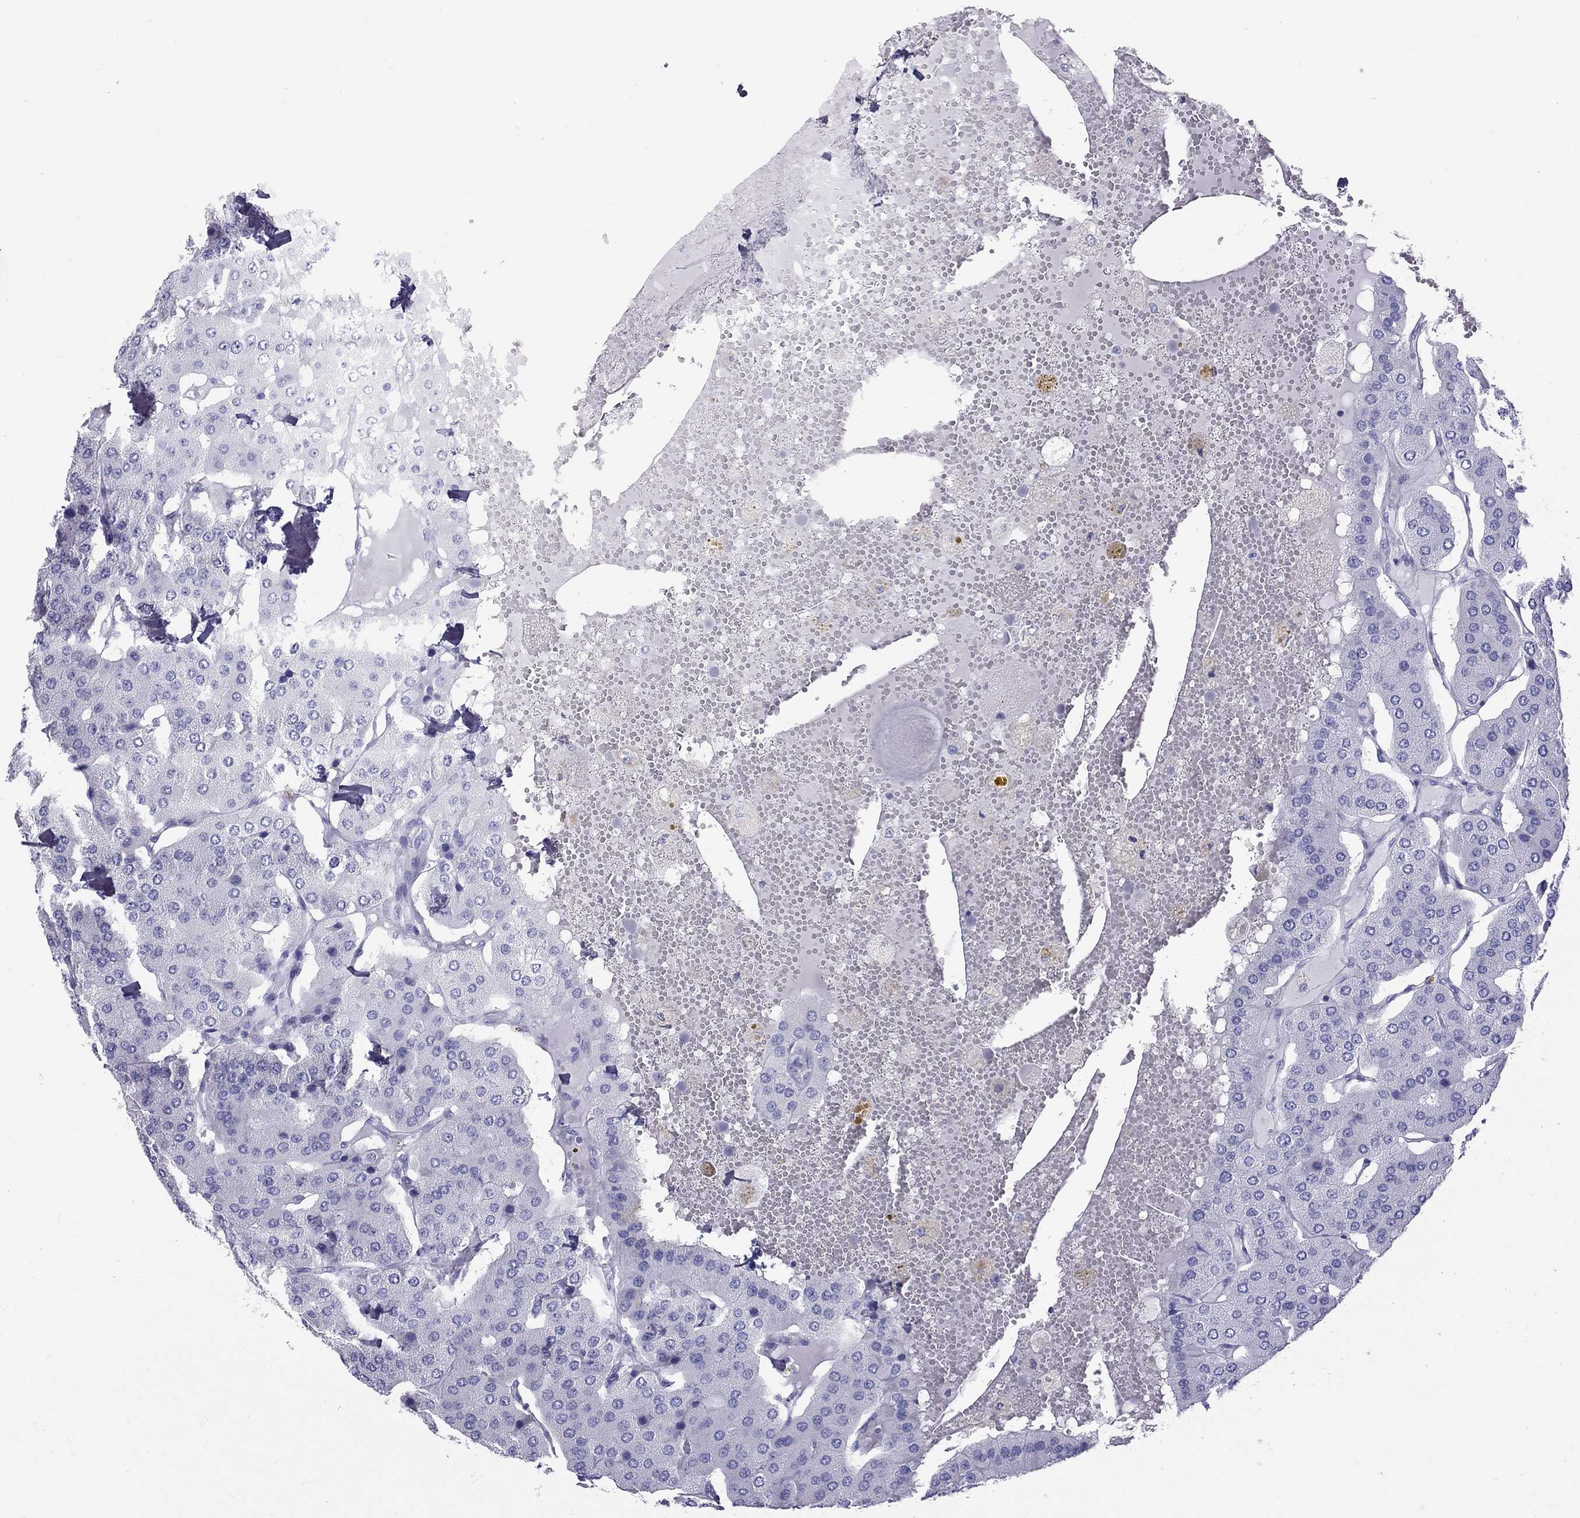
{"staining": {"intensity": "negative", "quantity": "none", "location": "none"}, "tissue": "parathyroid gland", "cell_type": "Glandular cells", "image_type": "normal", "snomed": [{"axis": "morphology", "description": "Normal tissue, NOS"}, {"axis": "morphology", "description": "Adenoma, NOS"}, {"axis": "topography", "description": "Parathyroid gland"}], "caption": "High power microscopy micrograph of an IHC micrograph of benign parathyroid gland, revealing no significant staining in glandular cells. The staining is performed using DAB brown chromogen with nuclei counter-stained in using hematoxylin.", "gene": "STAG3", "patient": {"sex": "female", "age": 86}}